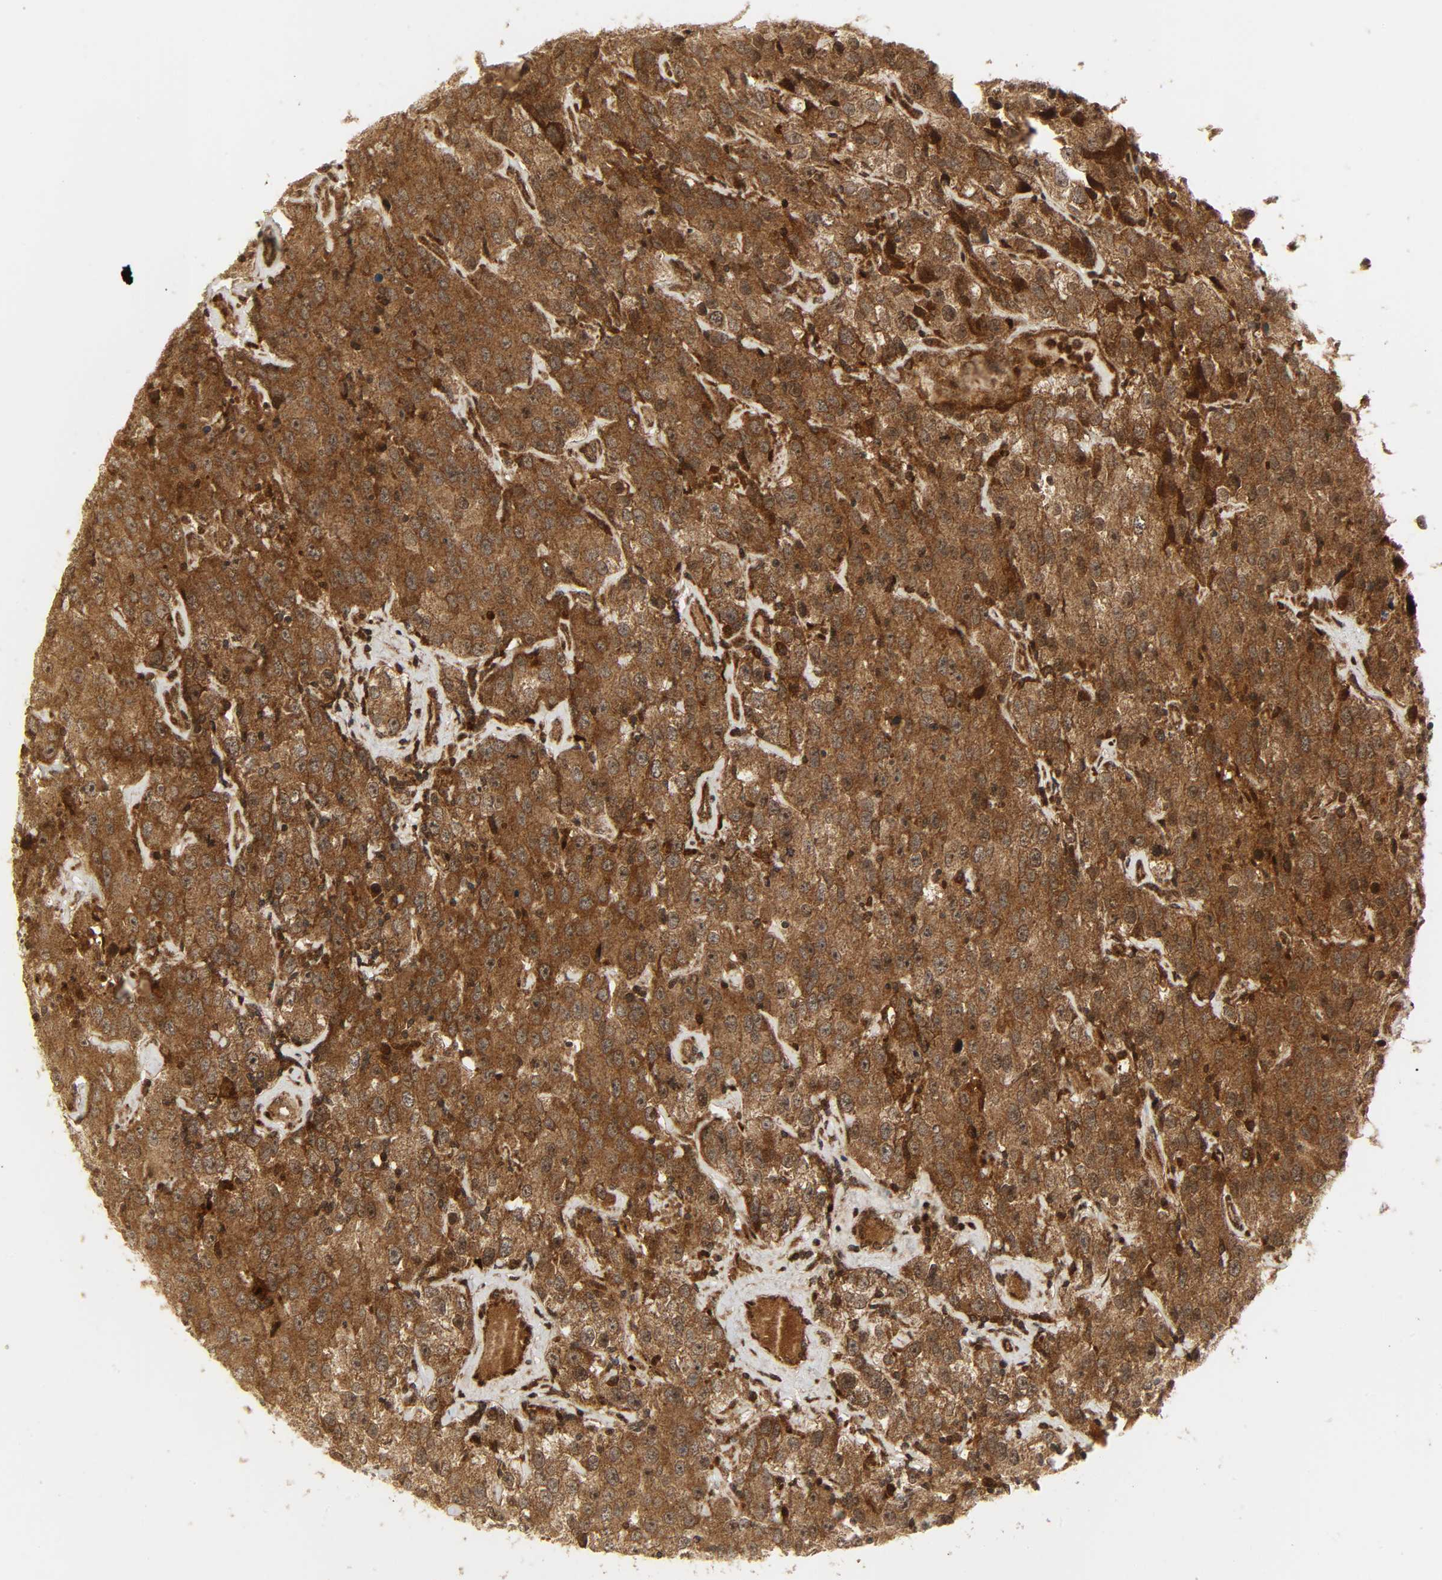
{"staining": {"intensity": "strong", "quantity": ">75%", "location": "cytoplasmic/membranous"}, "tissue": "testis cancer", "cell_type": "Tumor cells", "image_type": "cancer", "snomed": [{"axis": "morphology", "description": "Seminoma, NOS"}, {"axis": "topography", "description": "Testis"}], "caption": "Immunohistochemical staining of human testis seminoma displays high levels of strong cytoplasmic/membranous expression in about >75% of tumor cells.", "gene": "CHUK", "patient": {"sex": "male", "age": 52}}